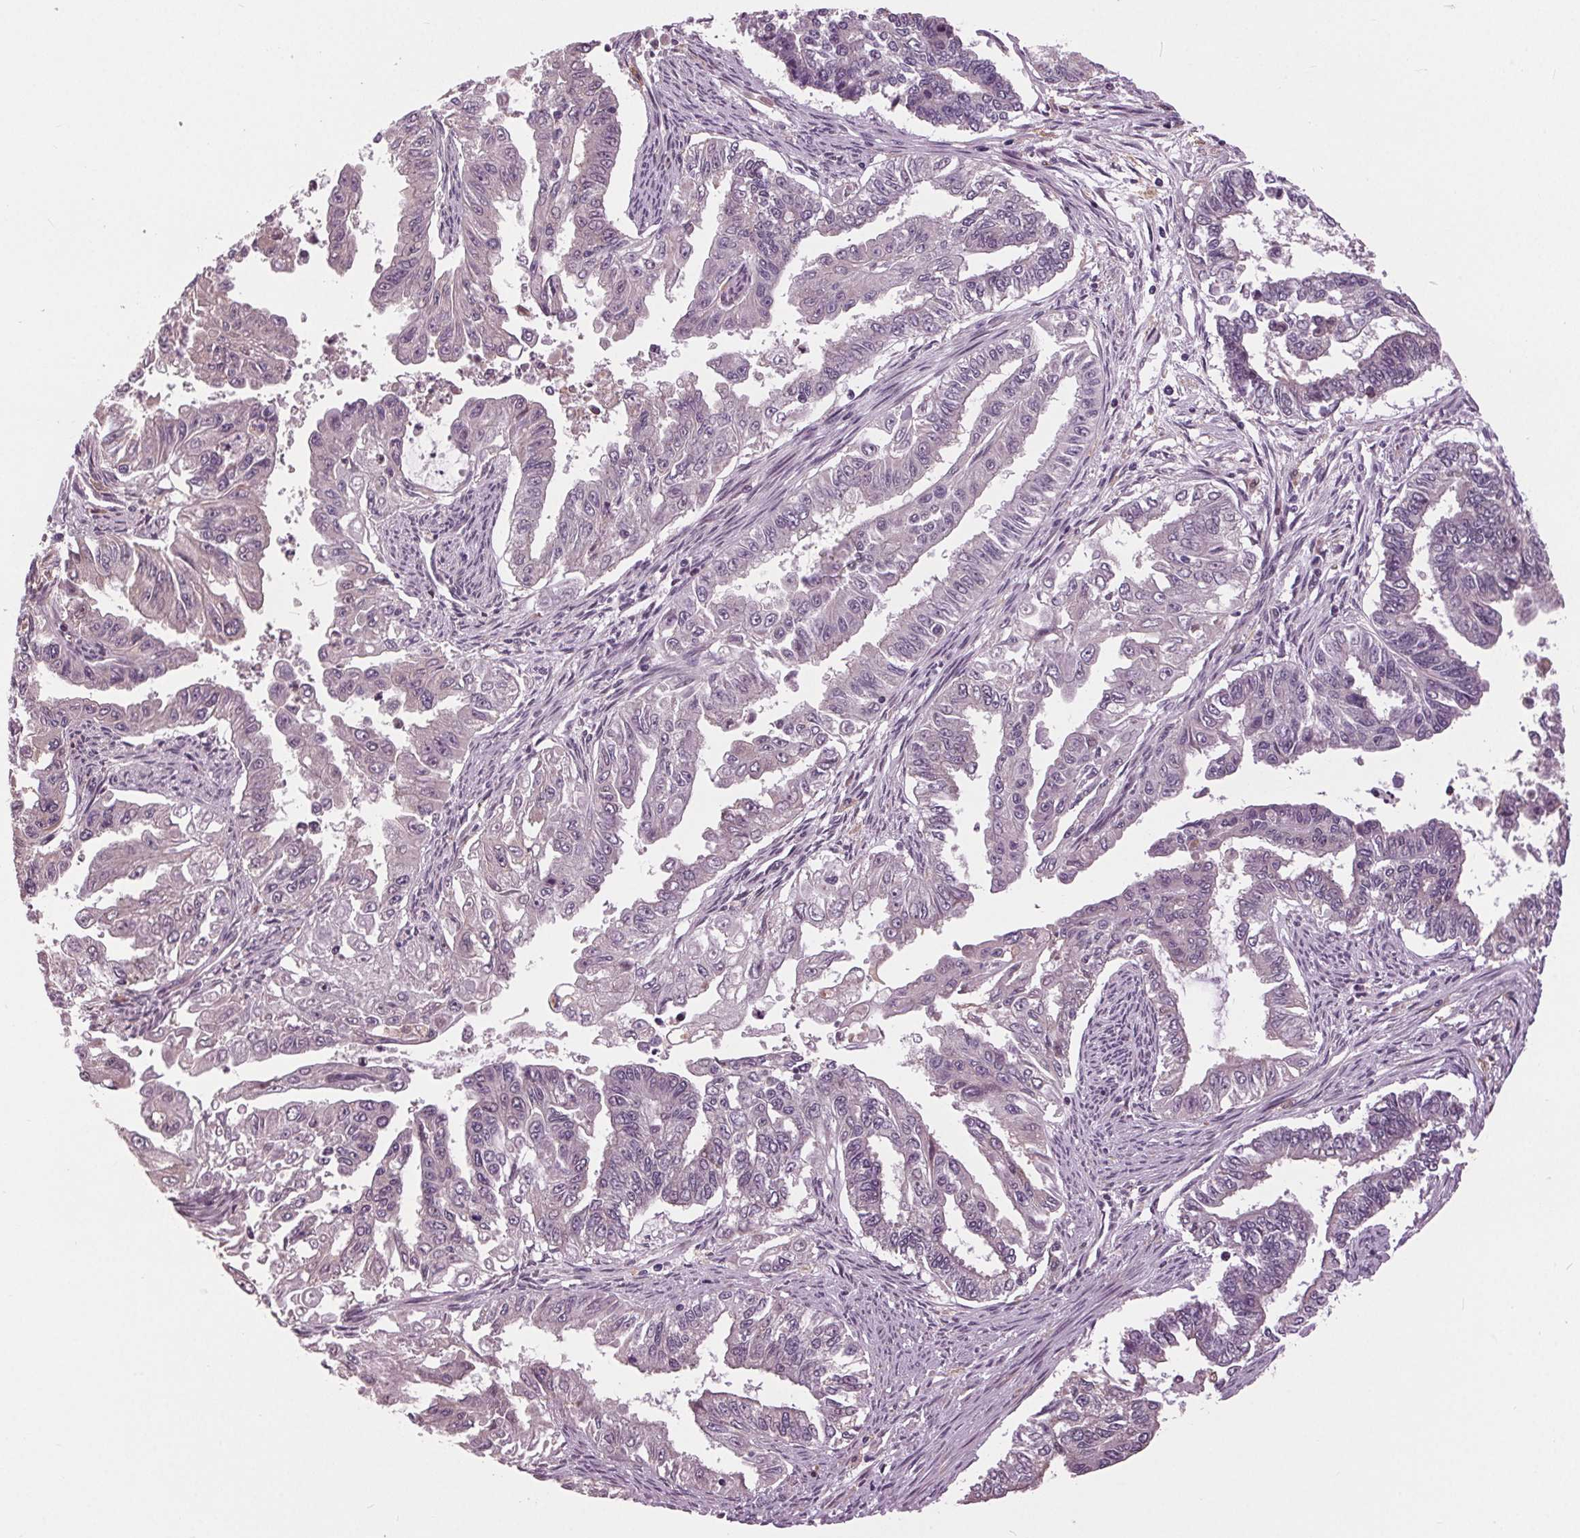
{"staining": {"intensity": "negative", "quantity": "none", "location": "none"}, "tissue": "endometrial cancer", "cell_type": "Tumor cells", "image_type": "cancer", "snomed": [{"axis": "morphology", "description": "Adenocarcinoma, NOS"}, {"axis": "topography", "description": "Uterus"}], "caption": "This is an immunohistochemistry (IHC) image of endometrial adenocarcinoma. There is no positivity in tumor cells.", "gene": "BSDC1", "patient": {"sex": "female", "age": 59}}